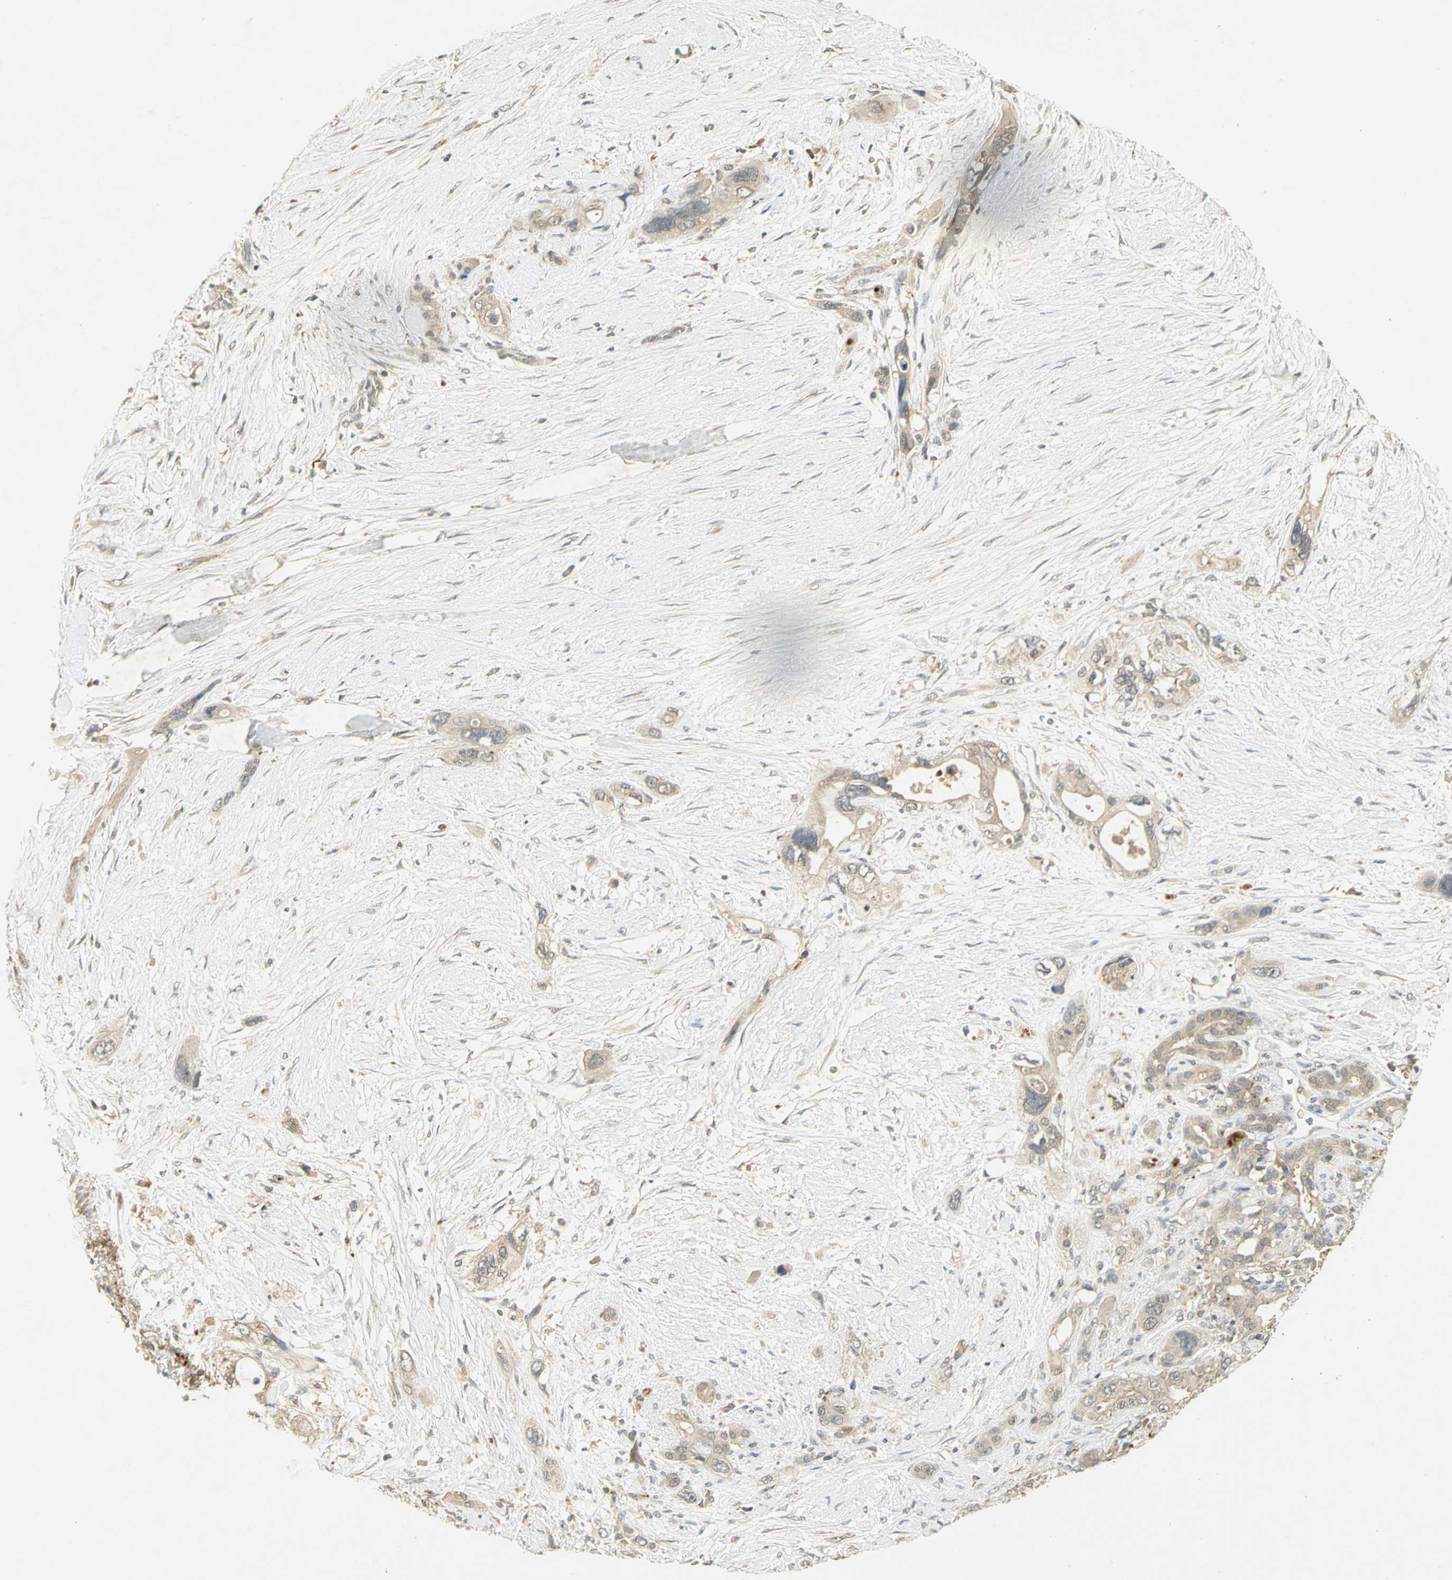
{"staining": {"intensity": "weak", "quantity": "25%-75%", "location": "cytoplasmic/membranous"}, "tissue": "pancreatic cancer", "cell_type": "Tumor cells", "image_type": "cancer", "snomed": [{"axis": "morphology", "description": "Adenocarcinoma, NOS"}, {"axis": "topography", "description": "Pancreas"}], "caption": "This image displays immunohistochemistry staining of adenocarcinoma (pancreatic), with low weak cytoplasmic/membranous expression in about 25%-75% of tumor cells.", "gene": "KEAP1", "patient": {"sex": "male", "age": 46}}